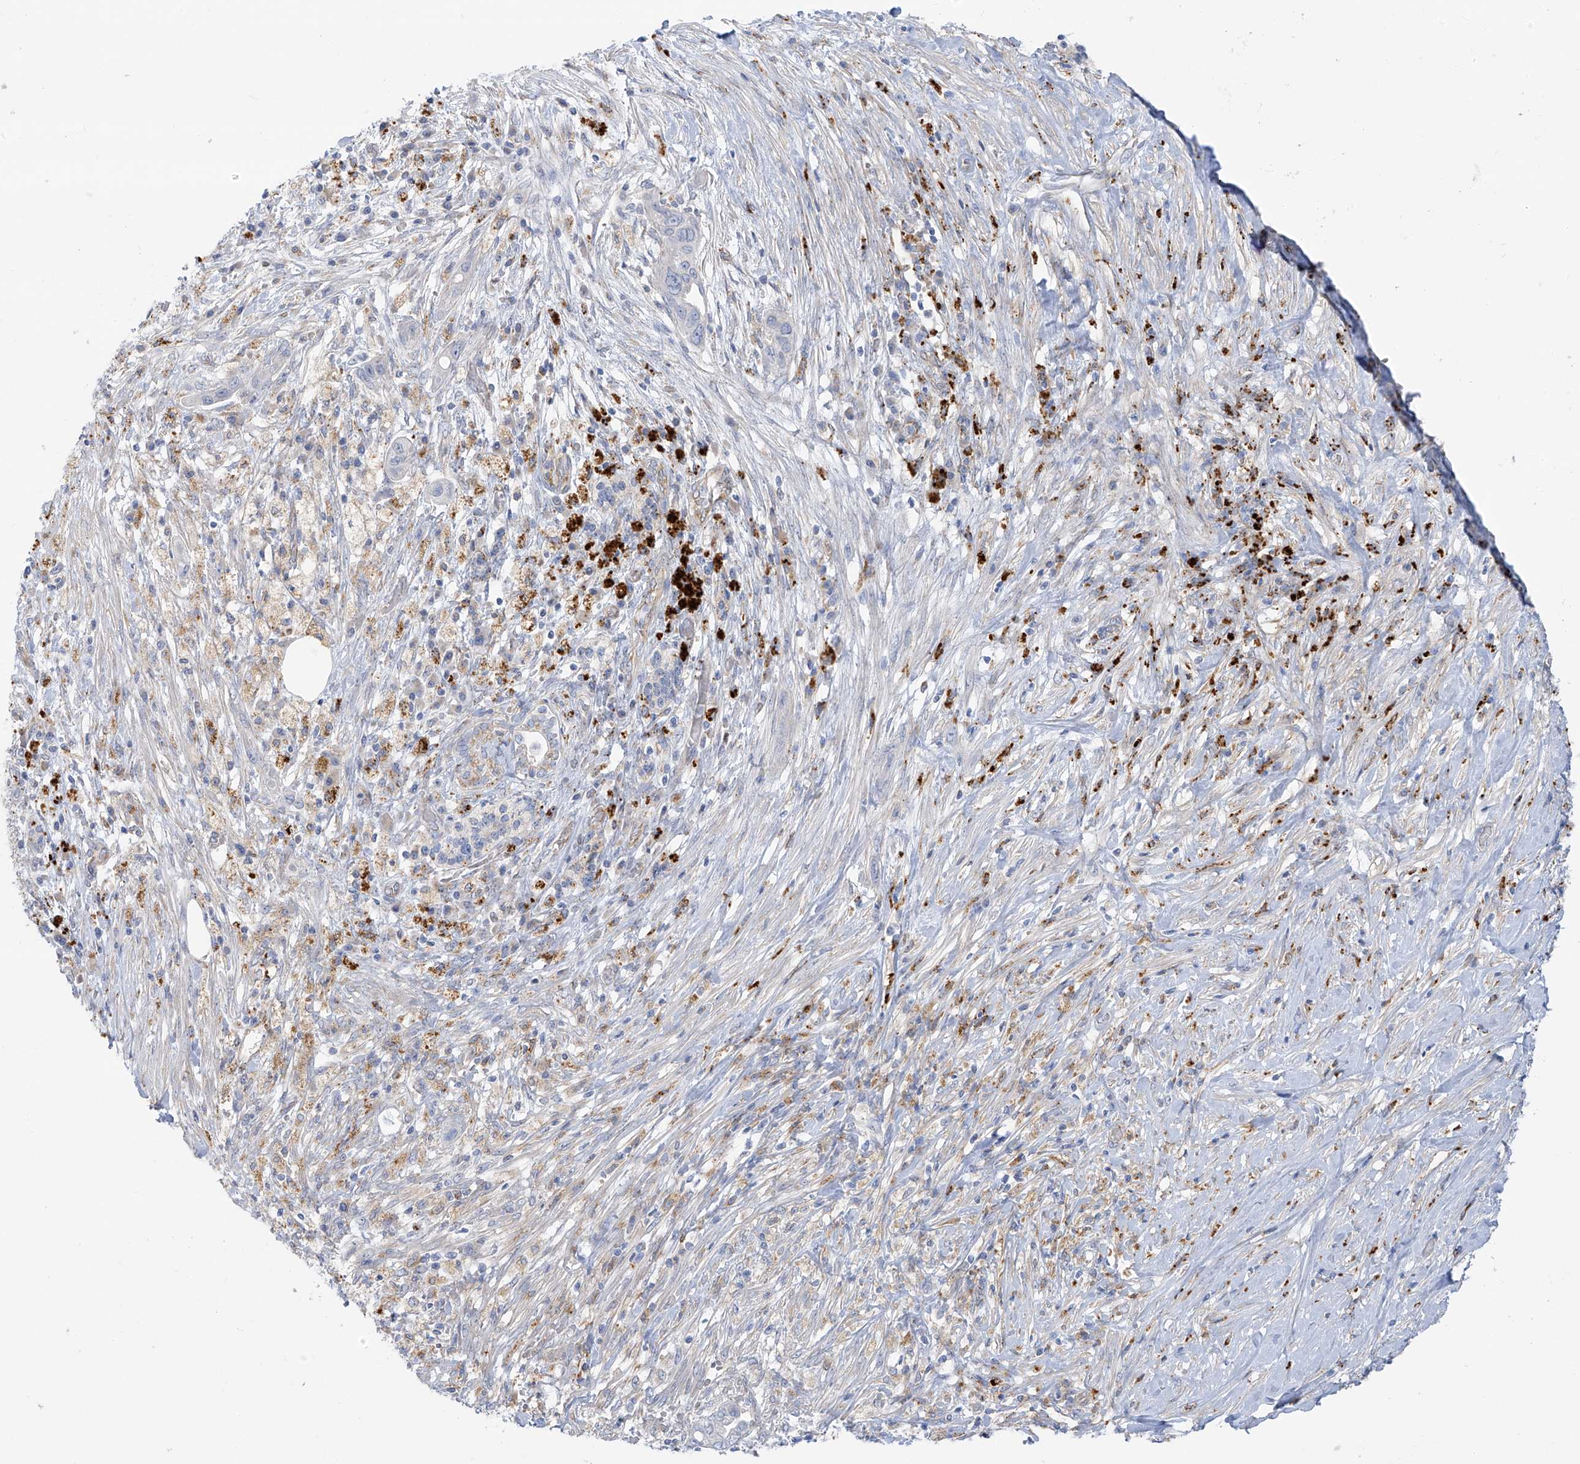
{"staining": {"intensity": "negative", "quantity": "none", "location": "none"}, "tissue": "pancreatic cancer", "cell_type": "Tumor cells", "image_type": "cancer", "snomed": [{"axis": "morphology", "description": "Adenocarcinoma, NOS"}, {"axis": "topography", "description": "Pancreas"}], "caption": "DAB immunohistochemical staining of human adenocarcinoma (pancreatic) demonstrates no significant expression in tumor cells.", "gene": "TAL2", "patient": {"sex": "female", "age": 73}}